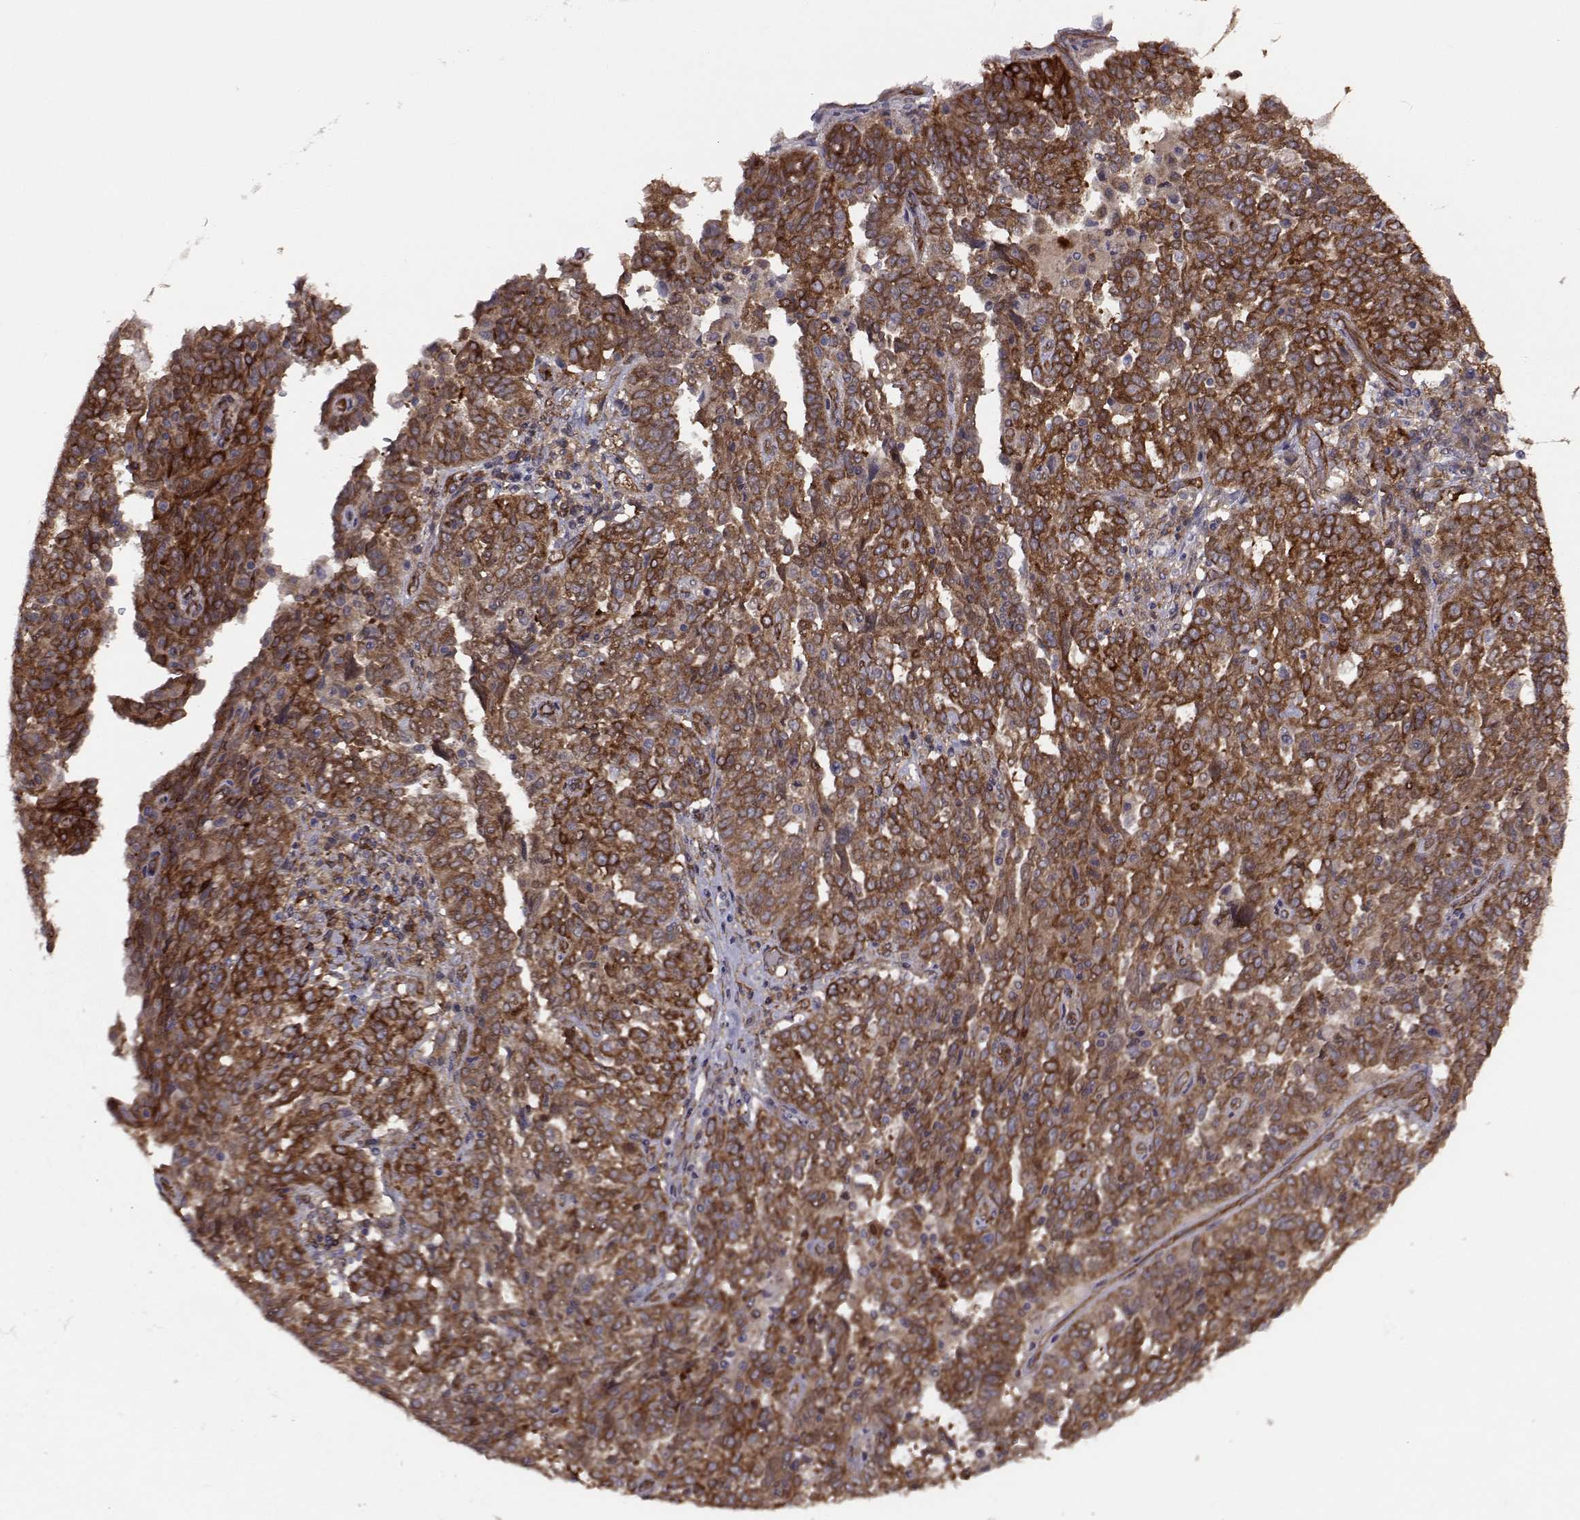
{"staining": {"intensity": "strong", "quantity": ">75%", "location": "cytoplasmic/membranous"}, "tissue": "ovarian cancer", "cell_type": "Tumor cells", "image_type": "cancer", "snomed": [{"axis": "morphology", "description": "Cystadenocarcinoma, serous, NOS"}, {"axis": "topography", "description": "Ovary"}], "caption": "This is an image of IHC staining of ovarian serous cystadenocarcinoma, which shows strong expression in the cytoplasmic/membranous of tumor cells.", "gene": "TRIP10", "patient": {"sex": "female", "age": 67}}